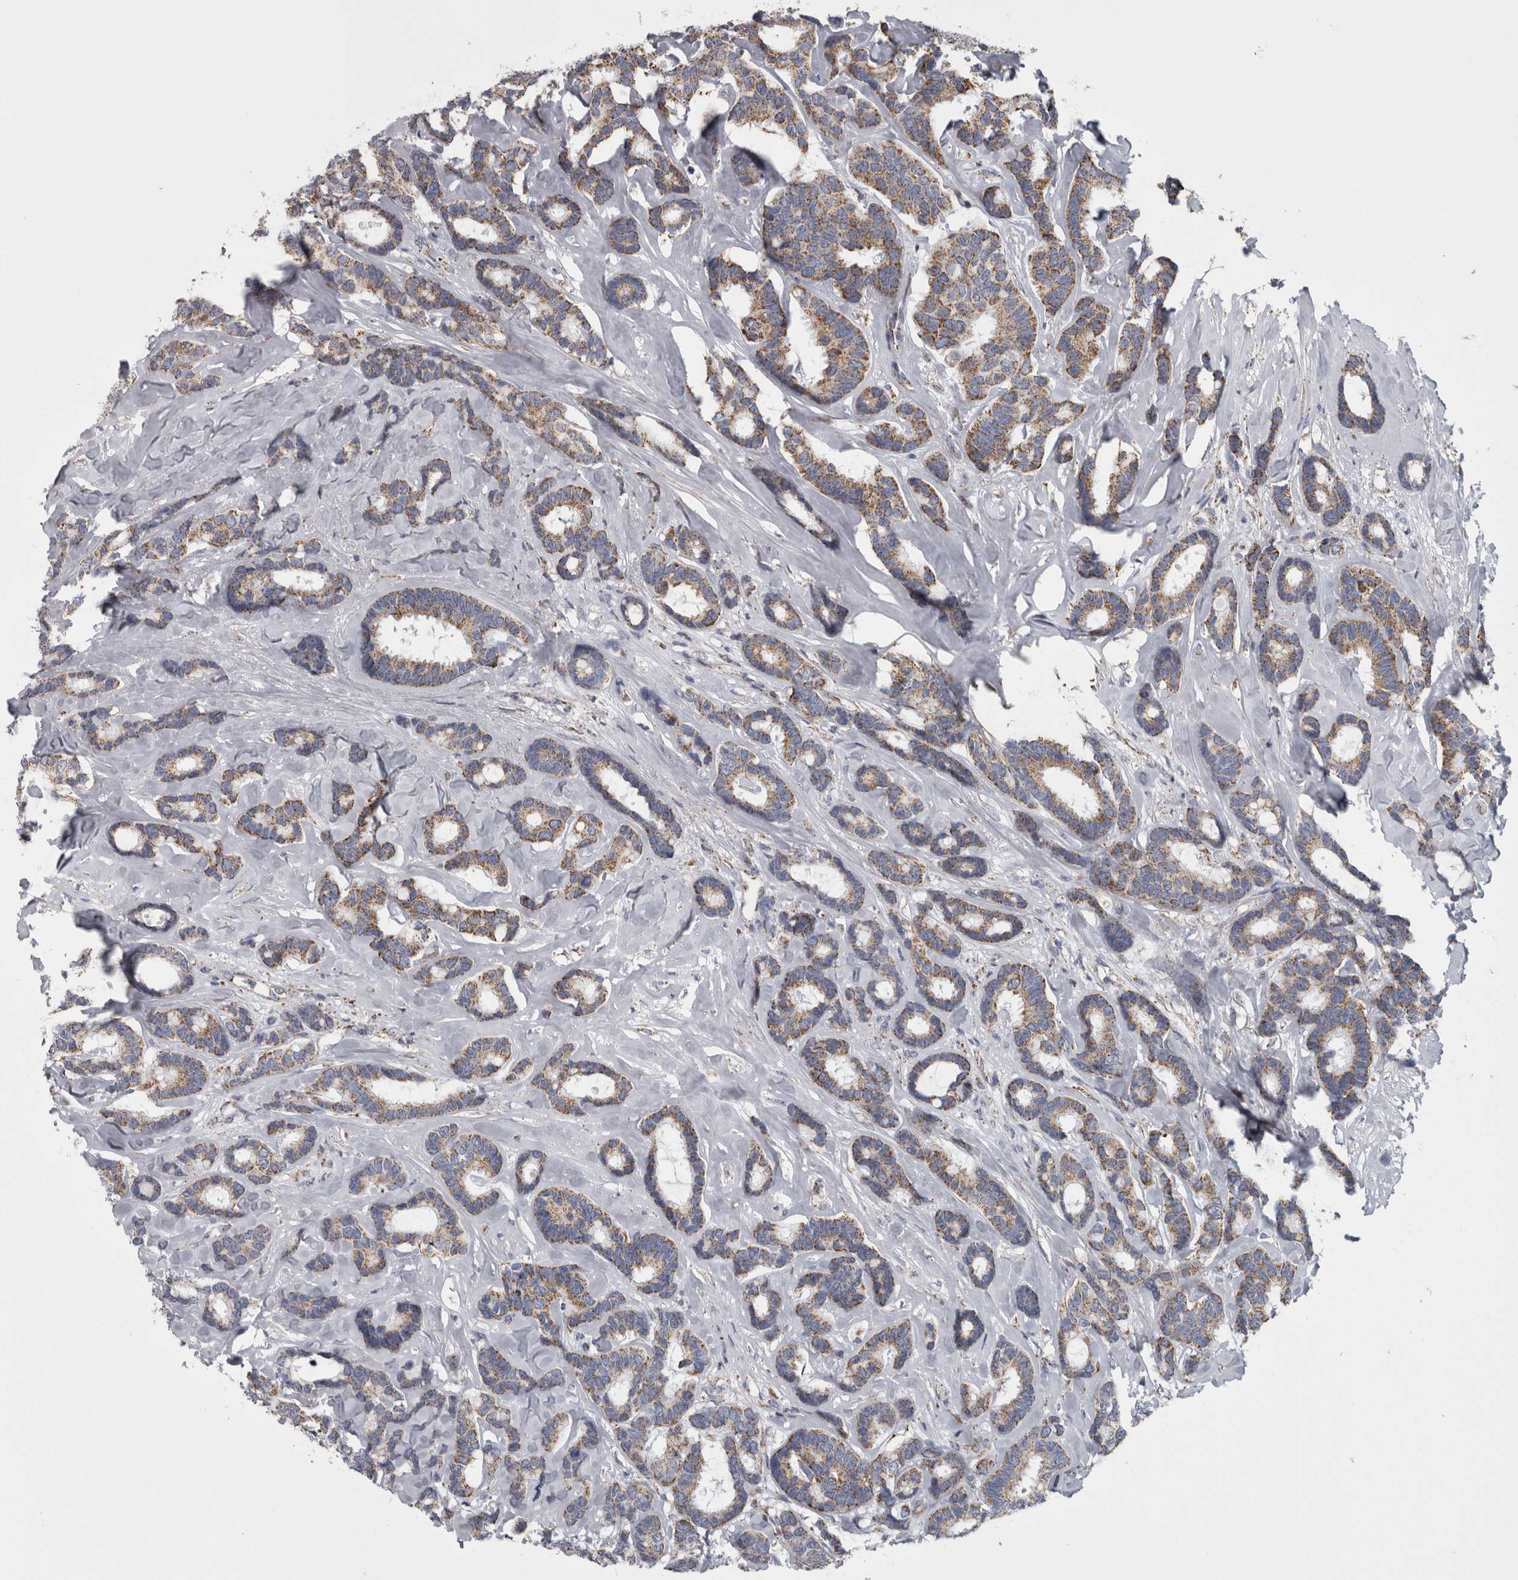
{"staining": {"intensity": "moderate", "quantity": ">75%", "location": "cytoplasmic/membranous"}, "tissue": "breast cancer", "cell_type": "Tumor cells", "image_type": "cancer", "snomed": [{"axis": "morphology", "description": "Duct carcinoma"}, {"axis": "topography", "description": "Breast"}], "caption": "This is an image of immunohistochemistry staining of breast intraductal carcinoma, which shows moderate positivity in the cytoplasmic/membranous of tumor cells.", "gene": "MDH2", "patient": {"sex": "female", "age": 87}}